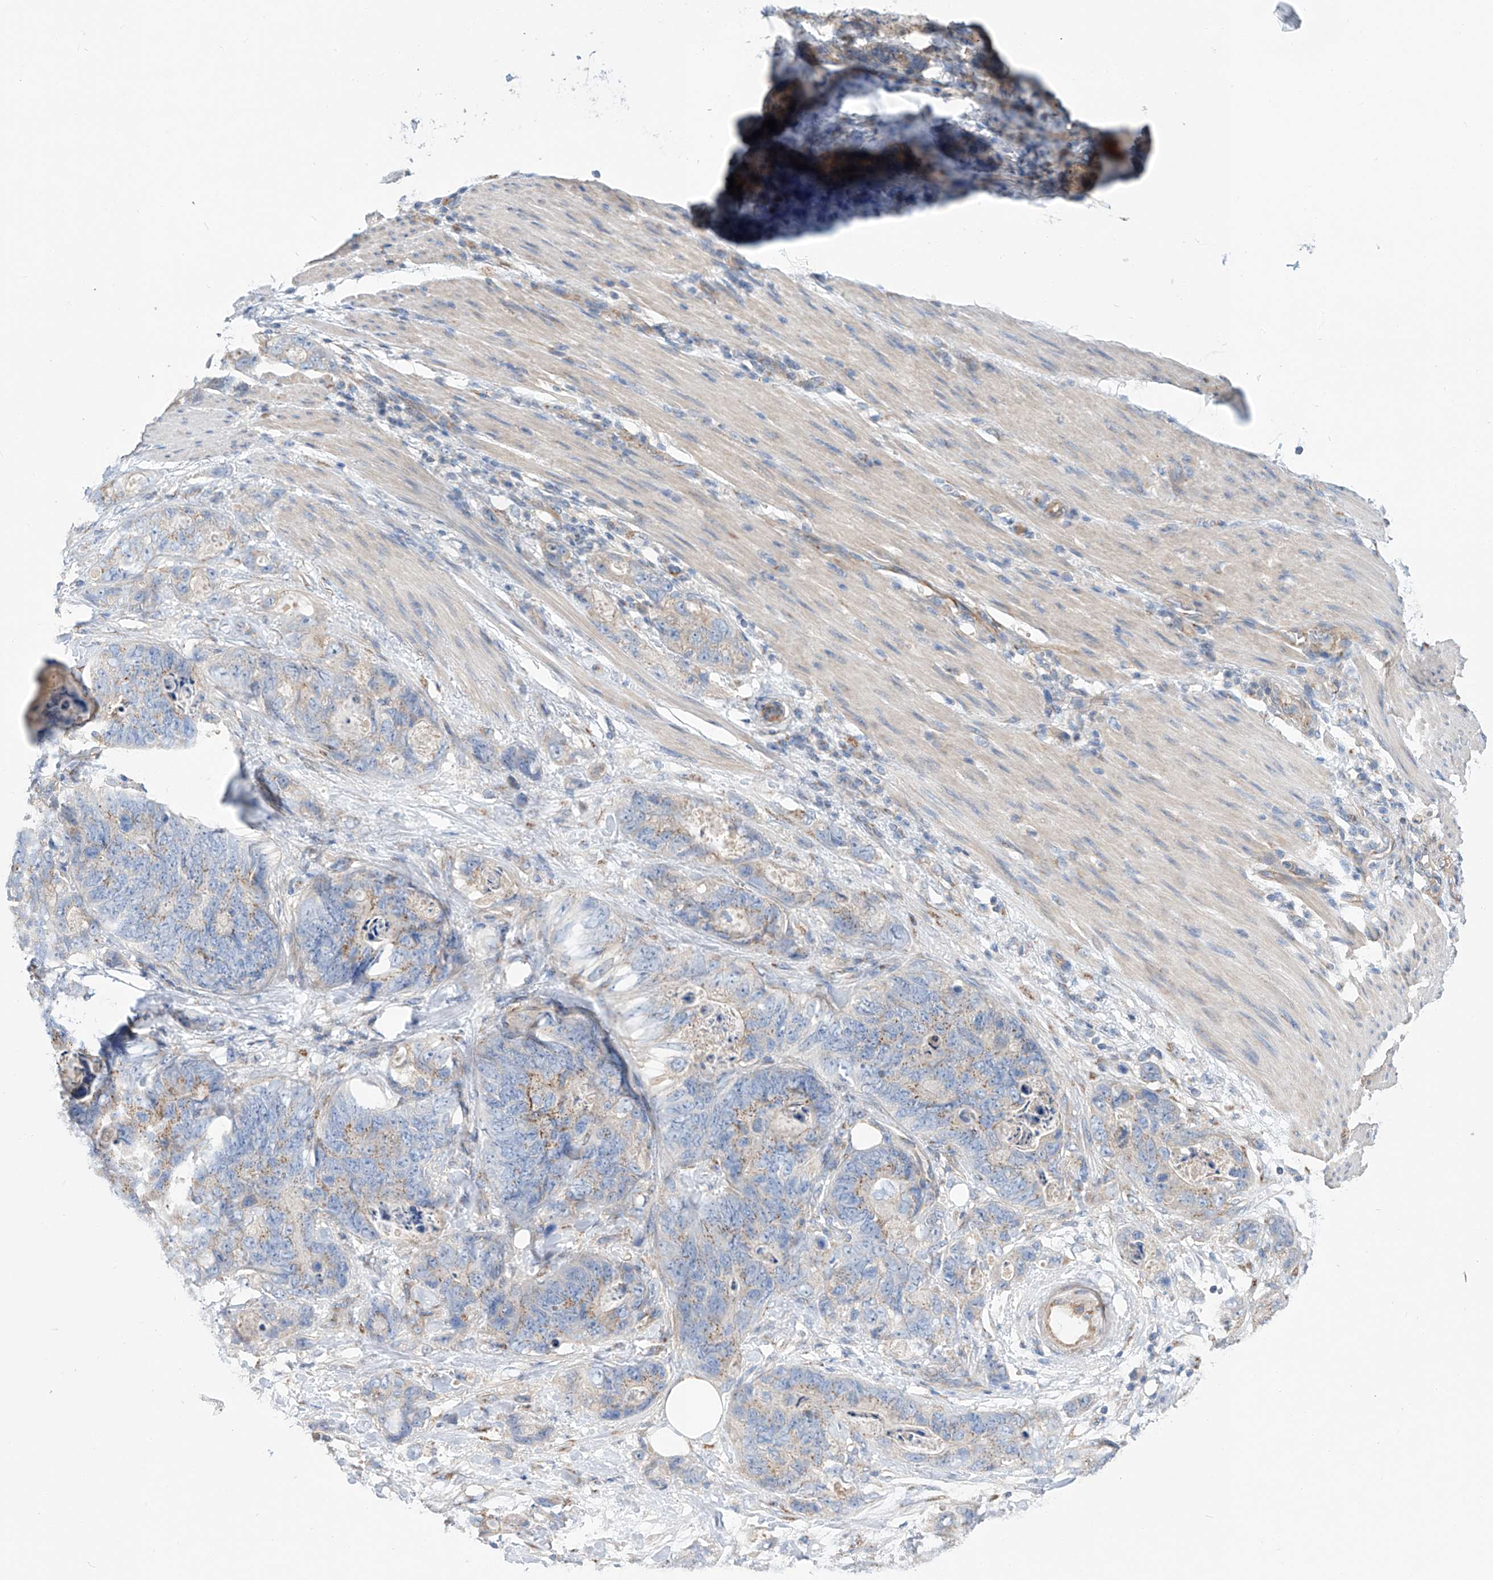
{"staining": {"intensity": "weak", "quantity": "25%-75%", "location": "cytoplasmic/membranous"}, "tissue": "stomach cancer", "cell_type": "Tumor cells", "image_type": "cancer", "snomed": [{"axis": "morphology", "description": "Normal tissue, NOS"}, {"axis": "morphology", "description": "Adenocarcinoma, NOS"}, {"axis": "topography", "description": "Stomach"}], "caption": "Stomach adenocarcinoma stained with IHC reveals weak cytoplasmic/membranous positivity in approximately 25%-75% of tumor cells.", "gene": "SLC22A7", "patient": {"sex": "female", "age": 89}}